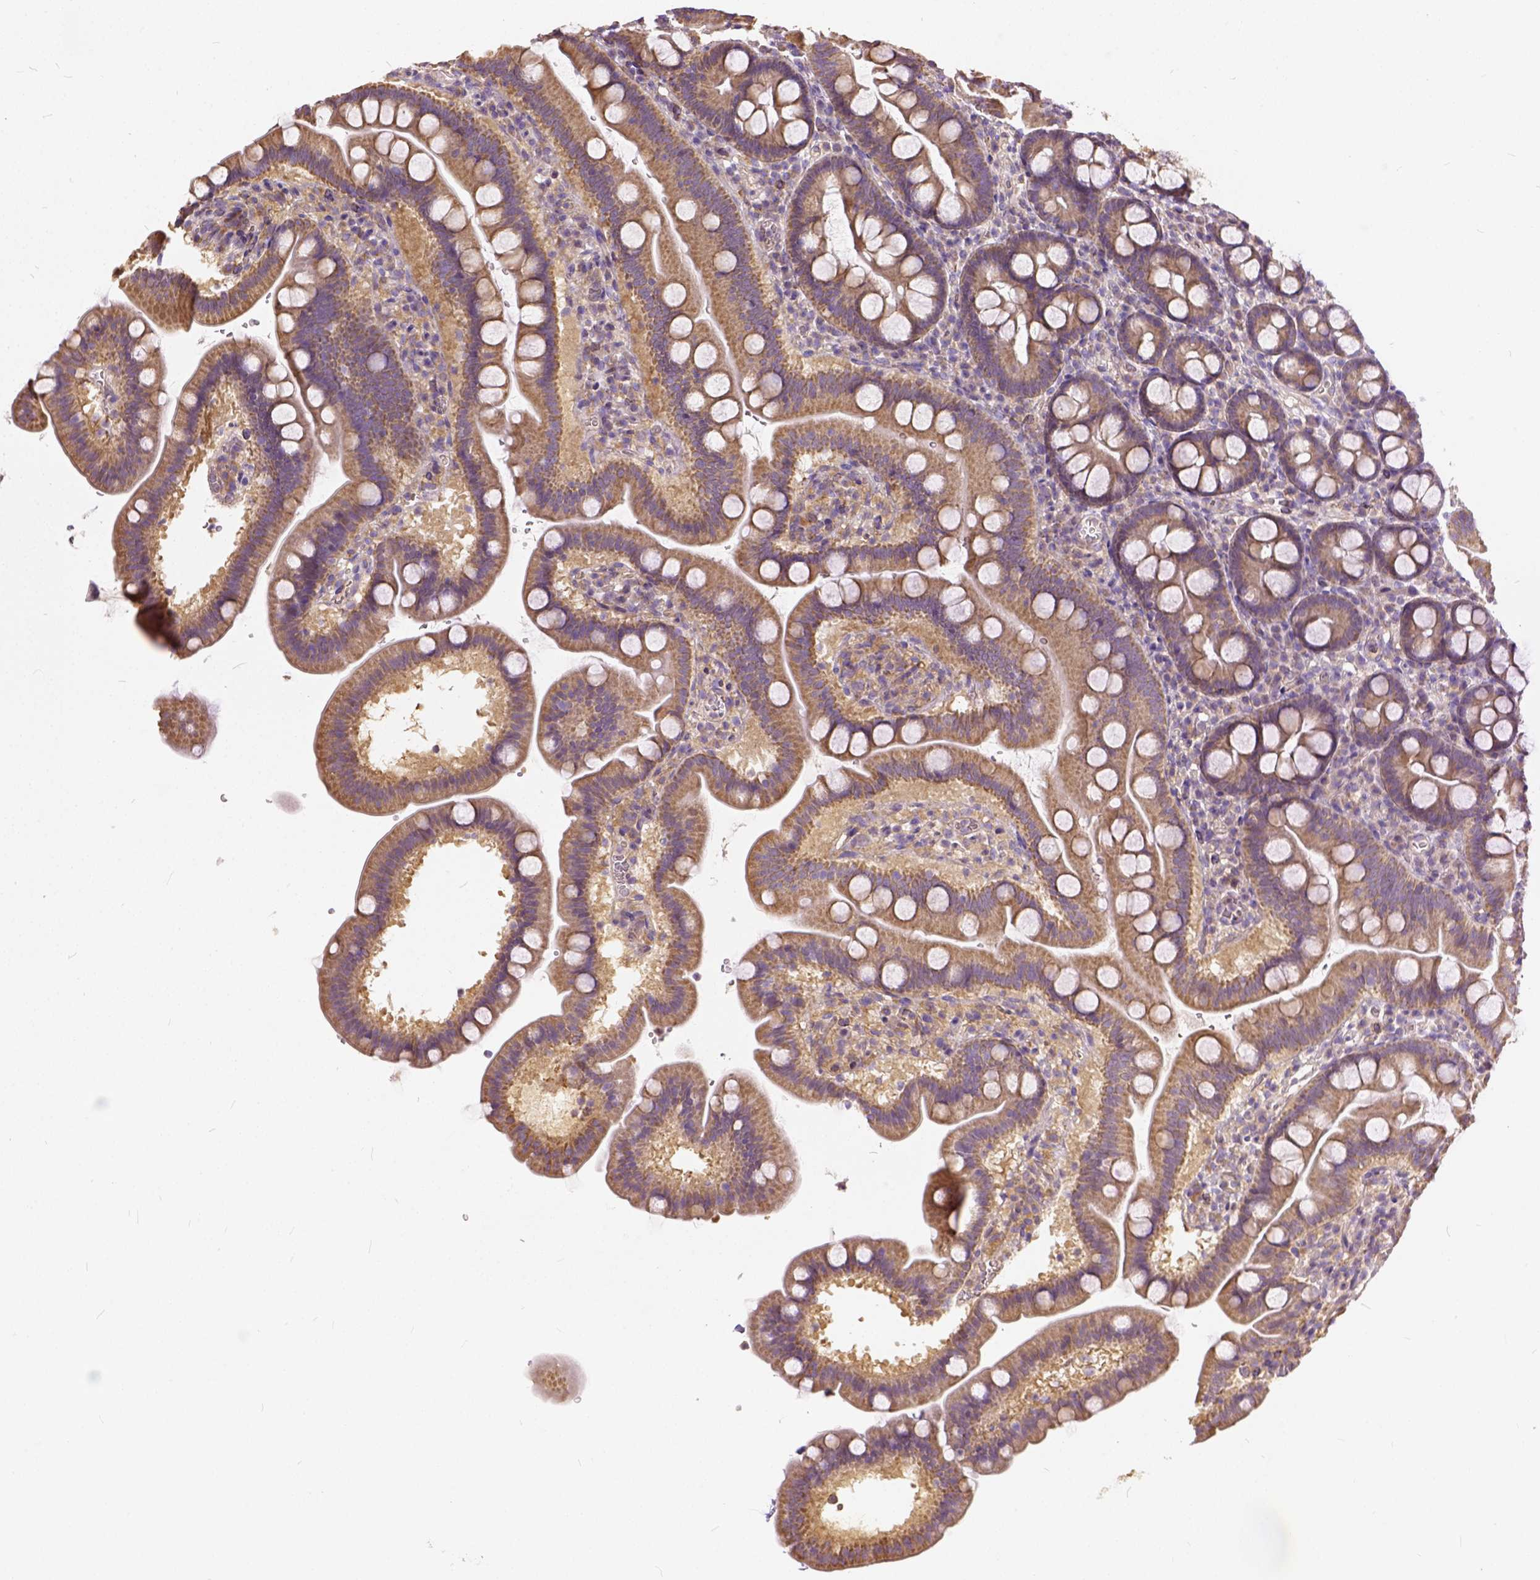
{"staining": {"intensity": "moderate", "quantity": ">75%", "location": "cytoplasmic/membranous"}, "tissue": "duodenum", "cell_type": "Glandular cells", "image_type": "normal", "snomed": [{"axis": "morphology", "description": "Normal tissue, NOS"}, {"axis": "topography", "description": "Duodenum"}], "caption": "The histopathology image demonstrates a brown stain indicating the presence of a protein in the cytoplasmic/membranous of glandular cells in duodenum. (IHC, brightfield microscopy, high magnification).", "gene": "CADM4", "patient": {"sex": "male", "age": 59}}